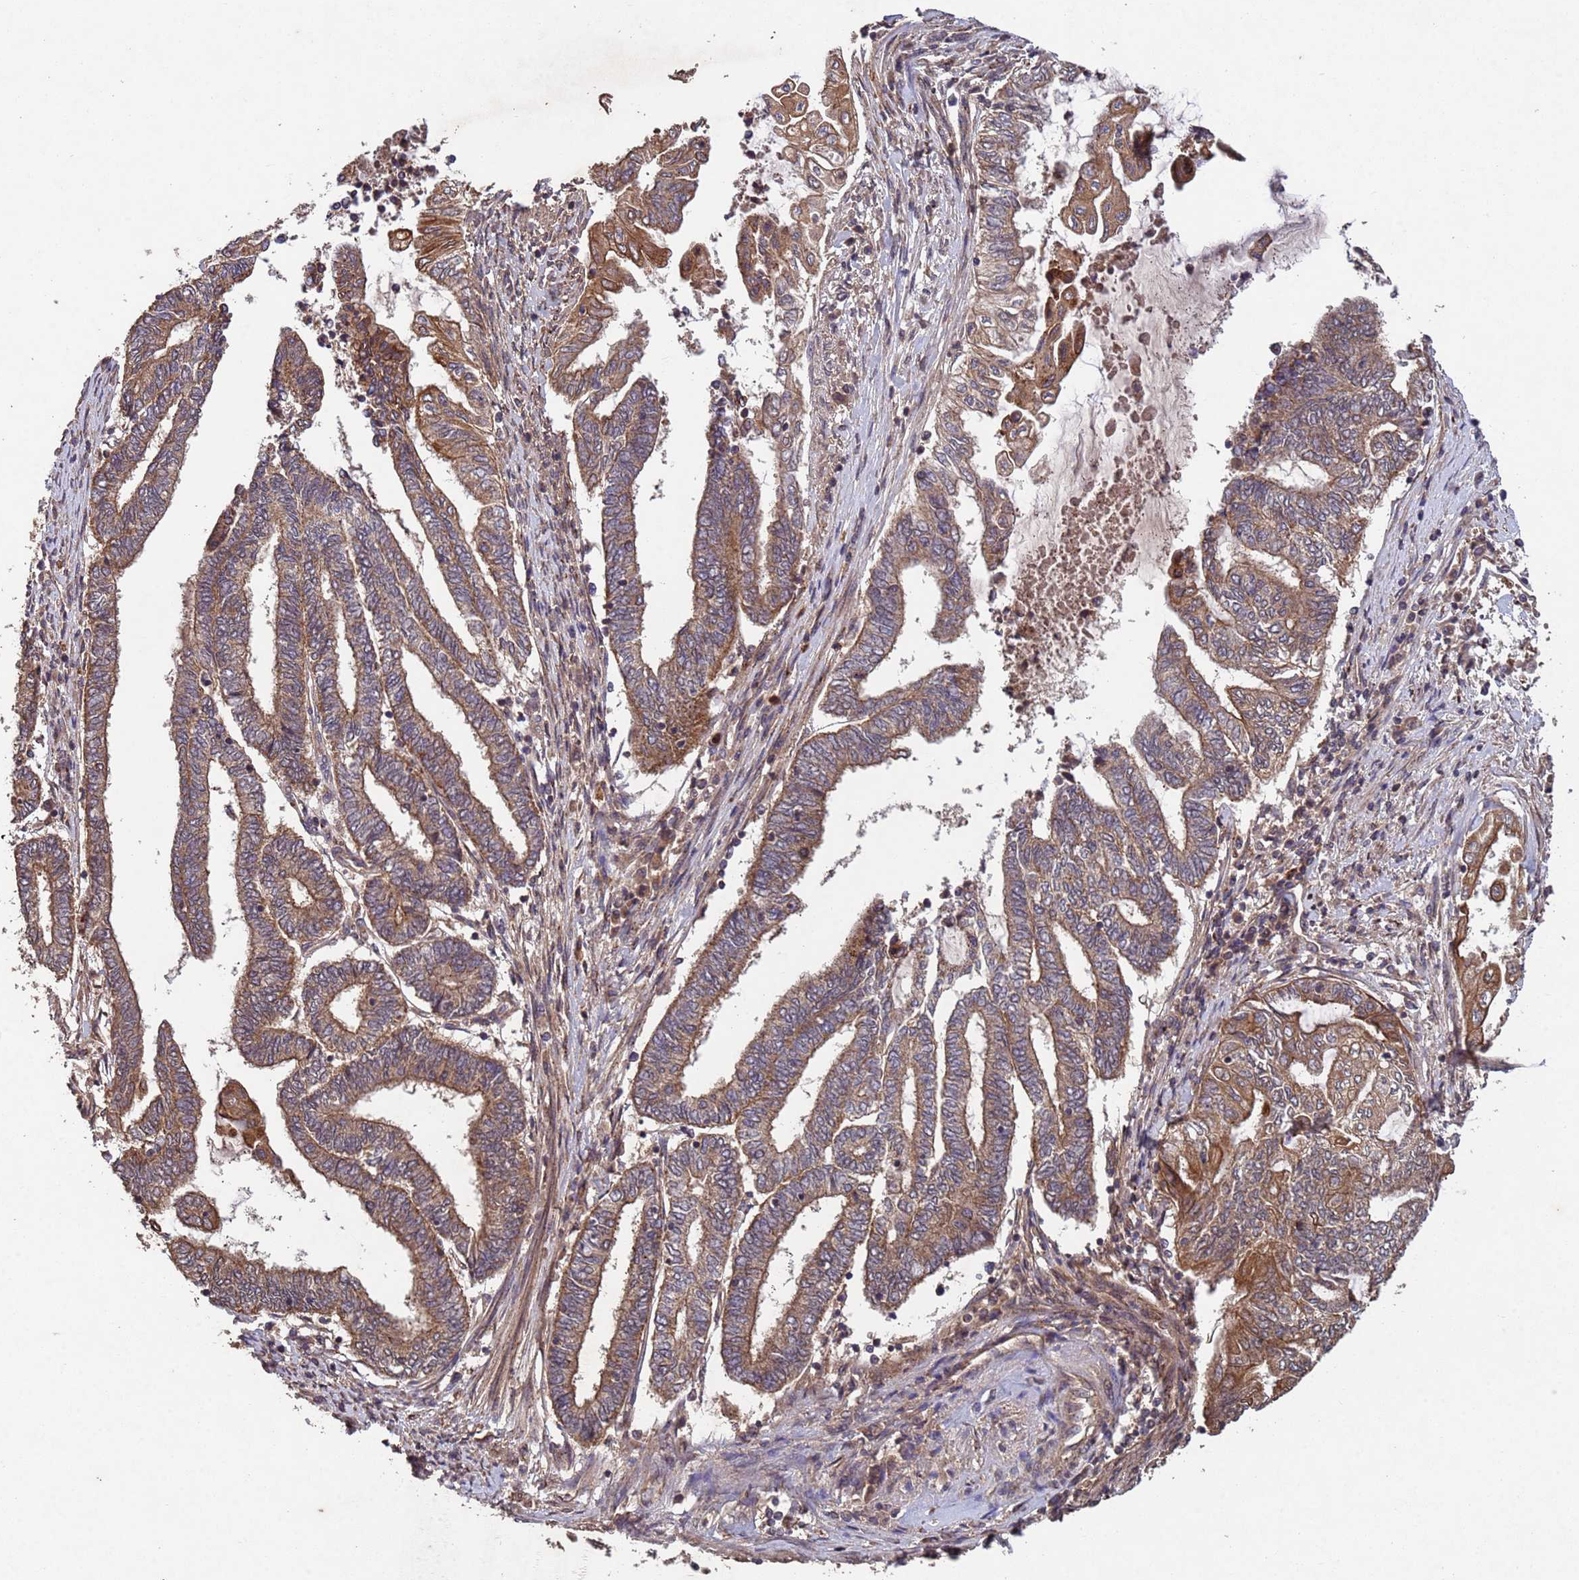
{"staining": {"intensity": "moderate", "quantity": ">75%", "location": "cytoplasmic/membranous"}, "tissue": "endometrial cancer", "cell_type": "Tumor cells", "image_type": "cancer", "snomed": [{"axis": "morphology", "description": "Adenocarcinoma, NOS"}, {"axis": "topography", "description": "Uterus"}, {"axis": "topography", "description": "Endometrium"}], "caption": "Immunohistochemistry of human adenocarcinoma (endometrial) reveals medium levels of moderate cytoplasmic/membranous expression in approximately >75% of tumor cells. (IHC, brightfield microscopy, high magnification).", "gene": "FASTKD1", "patient": {"sex": "female", "age": 70}}